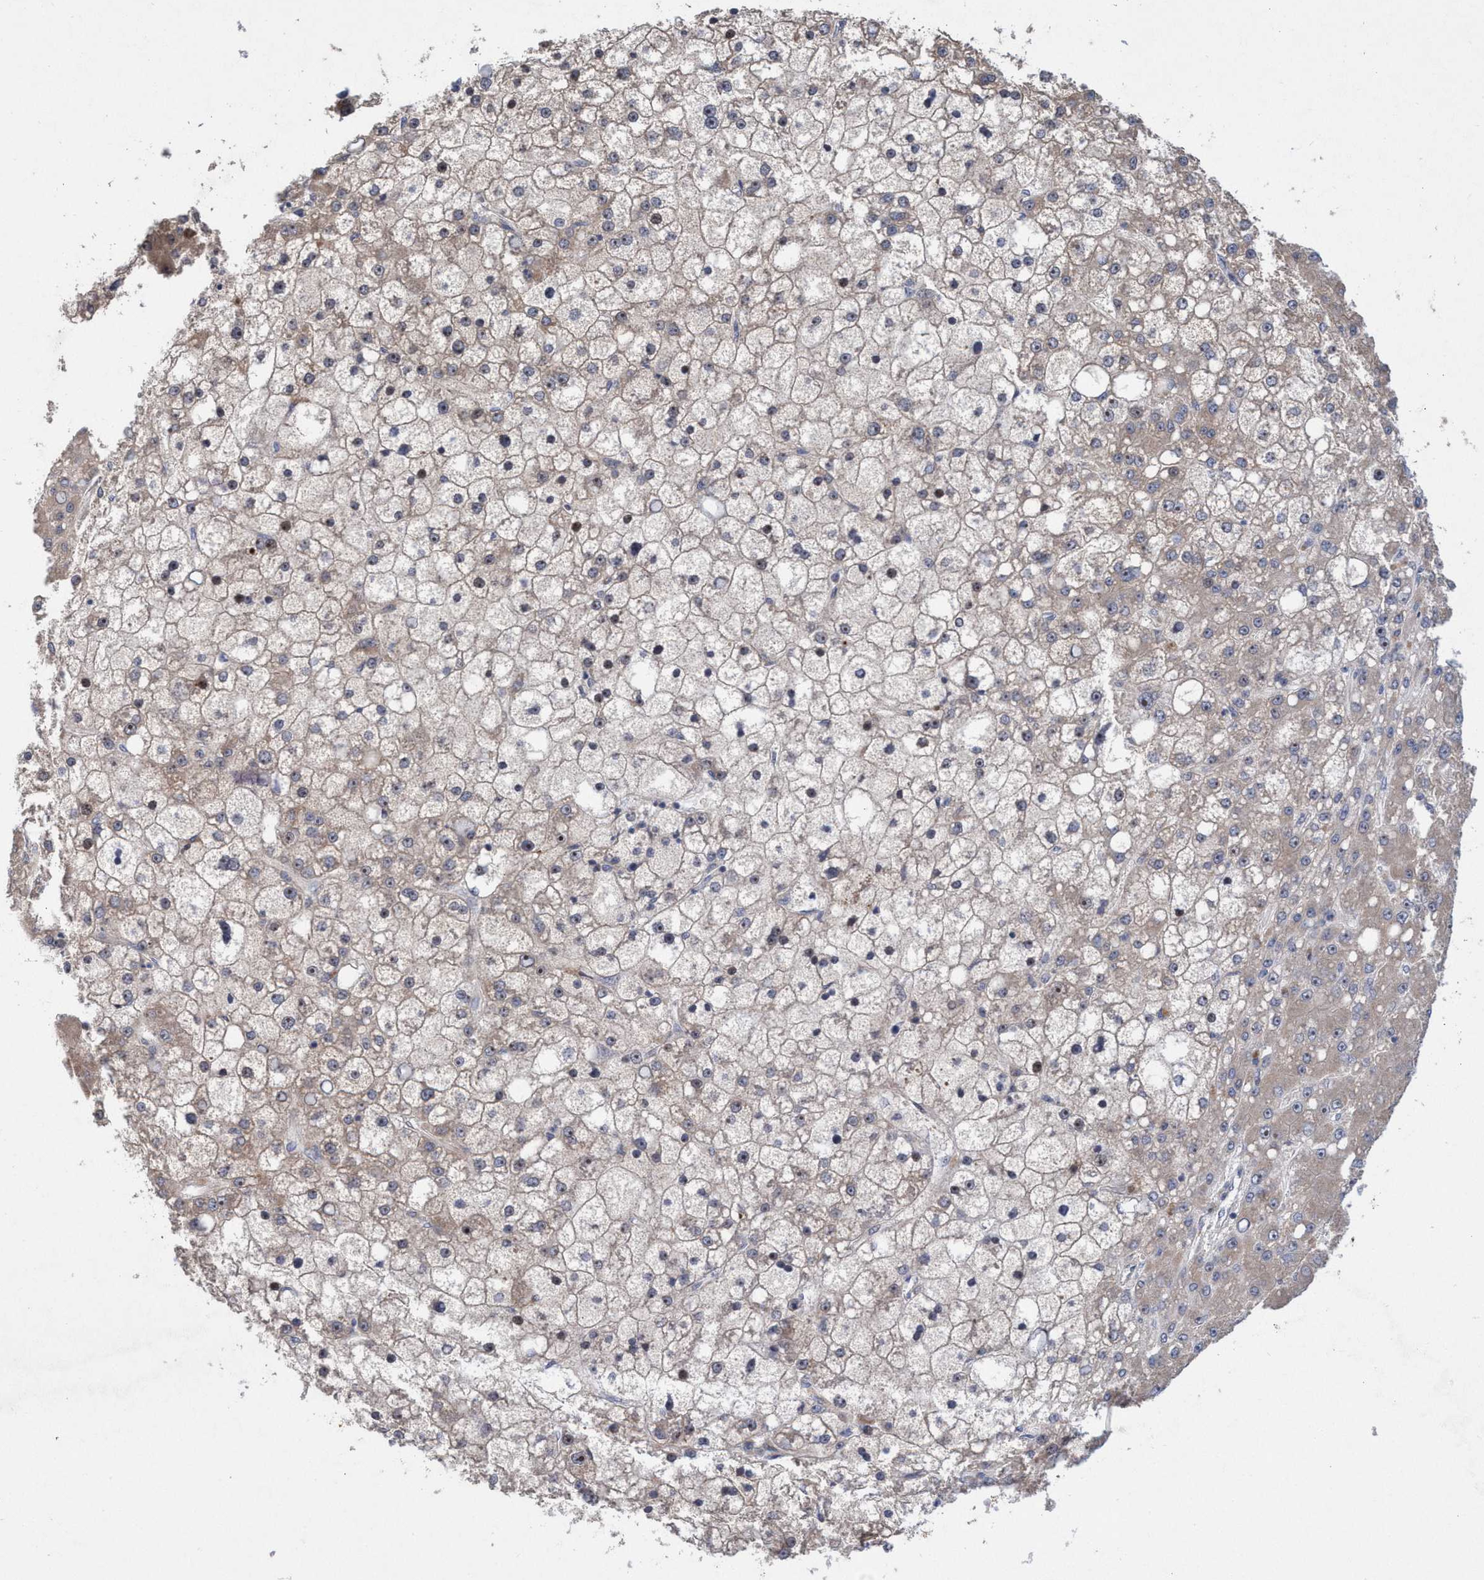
{"staining": {"intensity": "weak", "quantity": "25%-75%", "location": "cytoplasmic/membranous,nuclear"}, "tissue": "liver cancer", "cell_type": "Tumor cells", "image_type": "cancer", "snomed": [{"axis": "morphology", "description": "Carcinoma, Hepatocellular, NOS"}, {"axis": "topography", "description": "Liver"}], "caption": "Hepatocellular carcinoma (liver) was stained to show a protein in brown. There is low levels of weak cytoplasmic/membranous and nuclear positivity in approximately 25%-75% of tumor cells. Ihc stains the protein in brown and the nuclei are stained blue.", "gene": "P2RY14", "patient": {"sex": "male", "age": 67}}